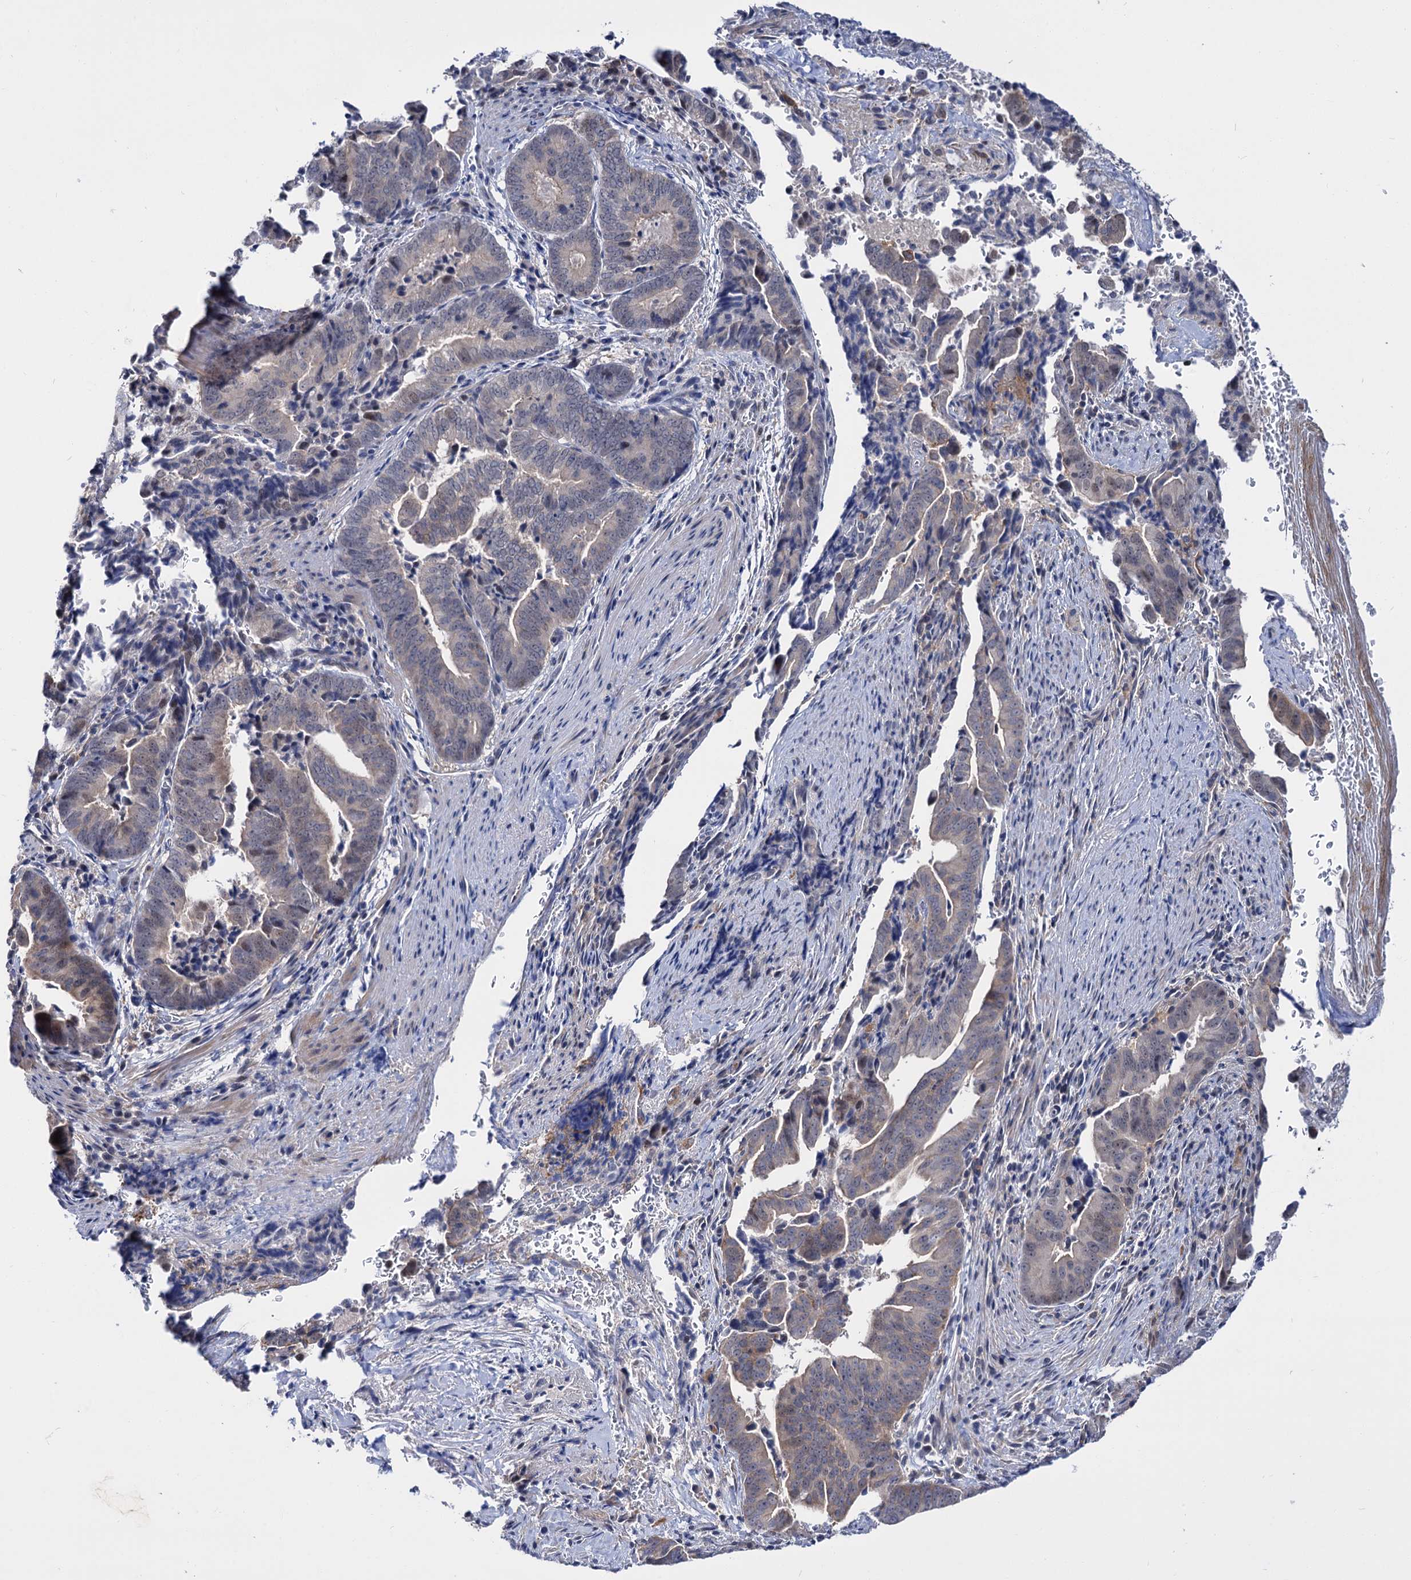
{"staining": {"intensity": "negative", "quantity": "none", "location": "none"}, "tissue": "pancreatic cancer", "cell_type": "Tumor cells", "image_type": "cancer", "snomed": [{"axis": "morphology", "description": "Adenocarcinoma, NOS"}, {"axis": "topography", "description": "Pancreas"}], "caption": "A histopathology image of human pancreatic cancer (adenocarcinoma) is negative for staining in tumor cells.", "gene": "NEK10", "patient": {"sex": "female", "age": 63}}